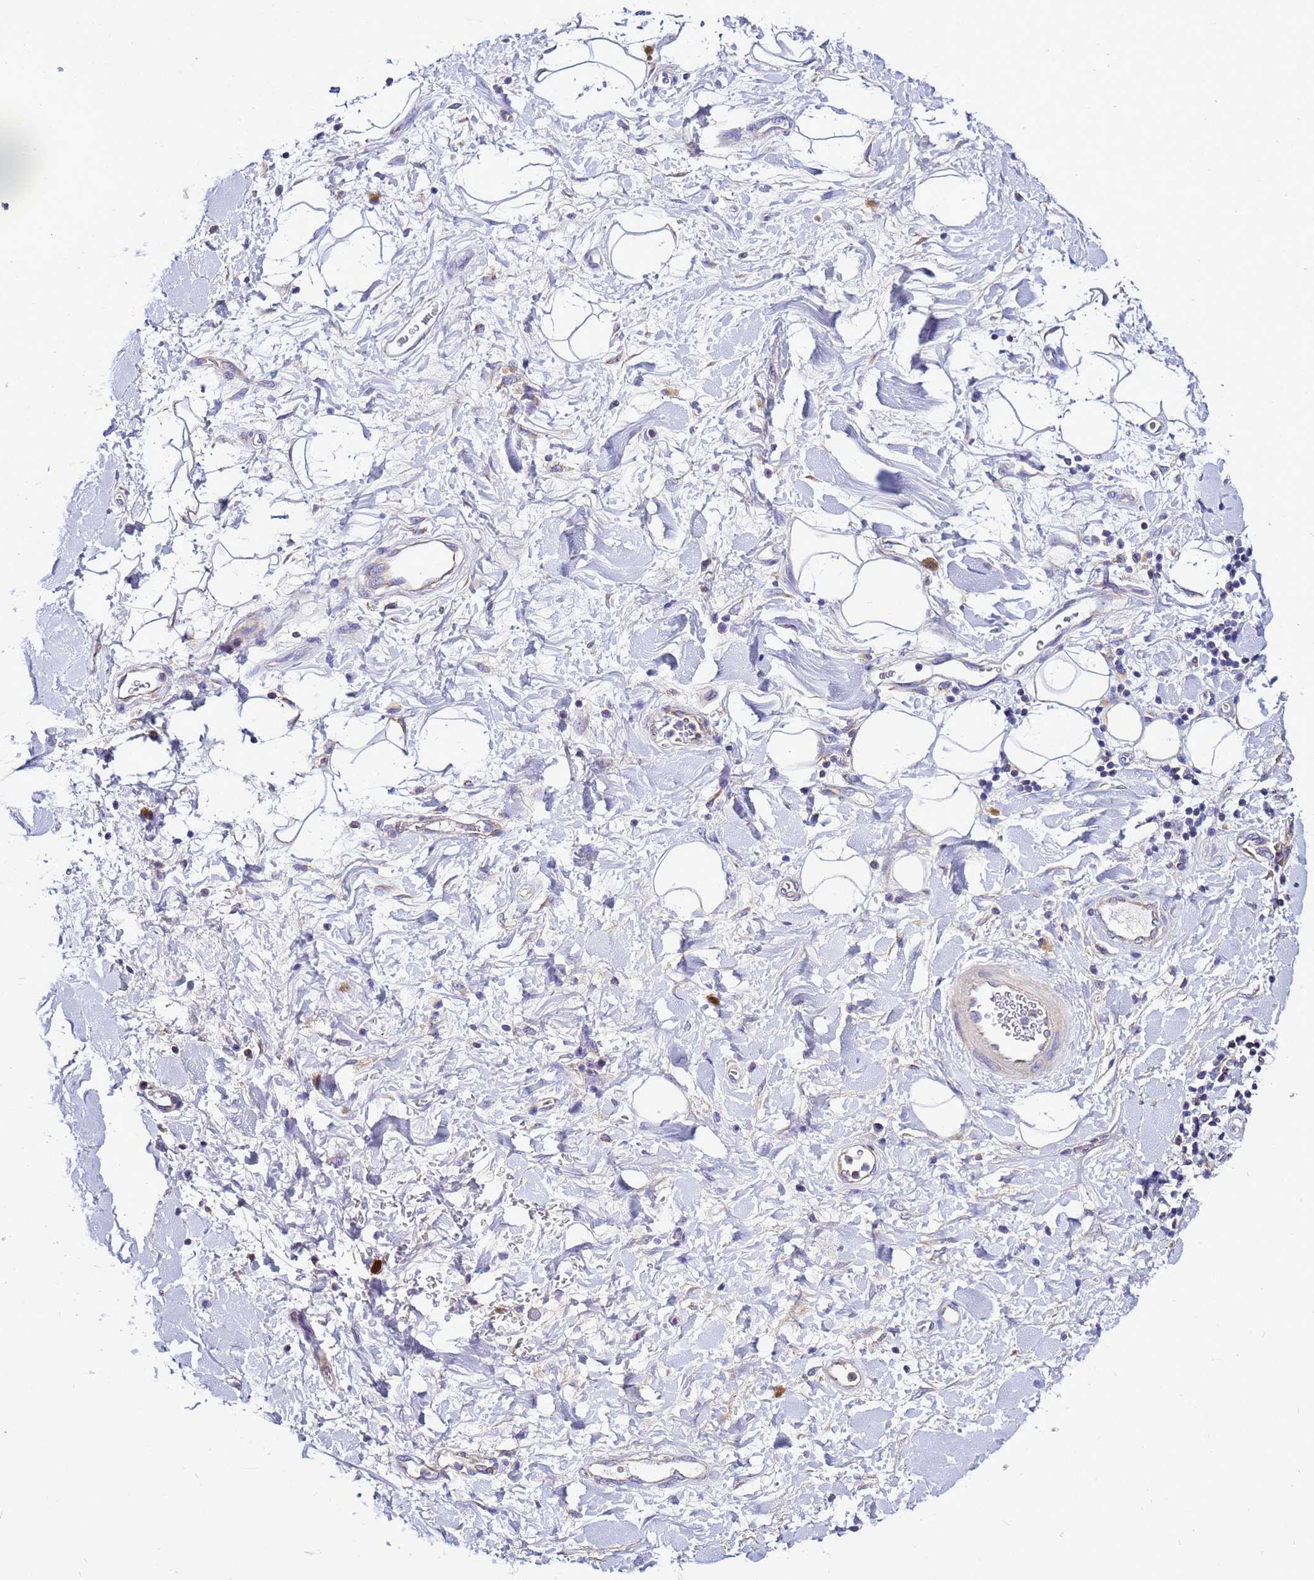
{"staining": {"intensity": "negative", "quantity": "none", "location": "none"}, "tissue": "adipose tissue", "cell_type": "Adipocytes", "image_type": "normal", "snomed": [{"axis": "morphology", "description": "Normal tissue, NOS"}, {"axis": "morphology", "description": "Adenocarcinoma, NOS"}, {"axis": "topography", "description": "Pancreas"}, {"axis": "topography", "description": "Peripheral nerve tissue"}], "caption": "High magnification brightfield microscopy of normal adipose tissue stained with DAB (brown) and counterstained with hematoxylin (blue): adipocytes show no significant expression. (DAB (3,3'-diaminobenzidine) immunohistochemistry visualized using brightfield microscopy, high magnification).", "gene": "HIGD2A", "patient": {"sex": "male", "age": 59}}